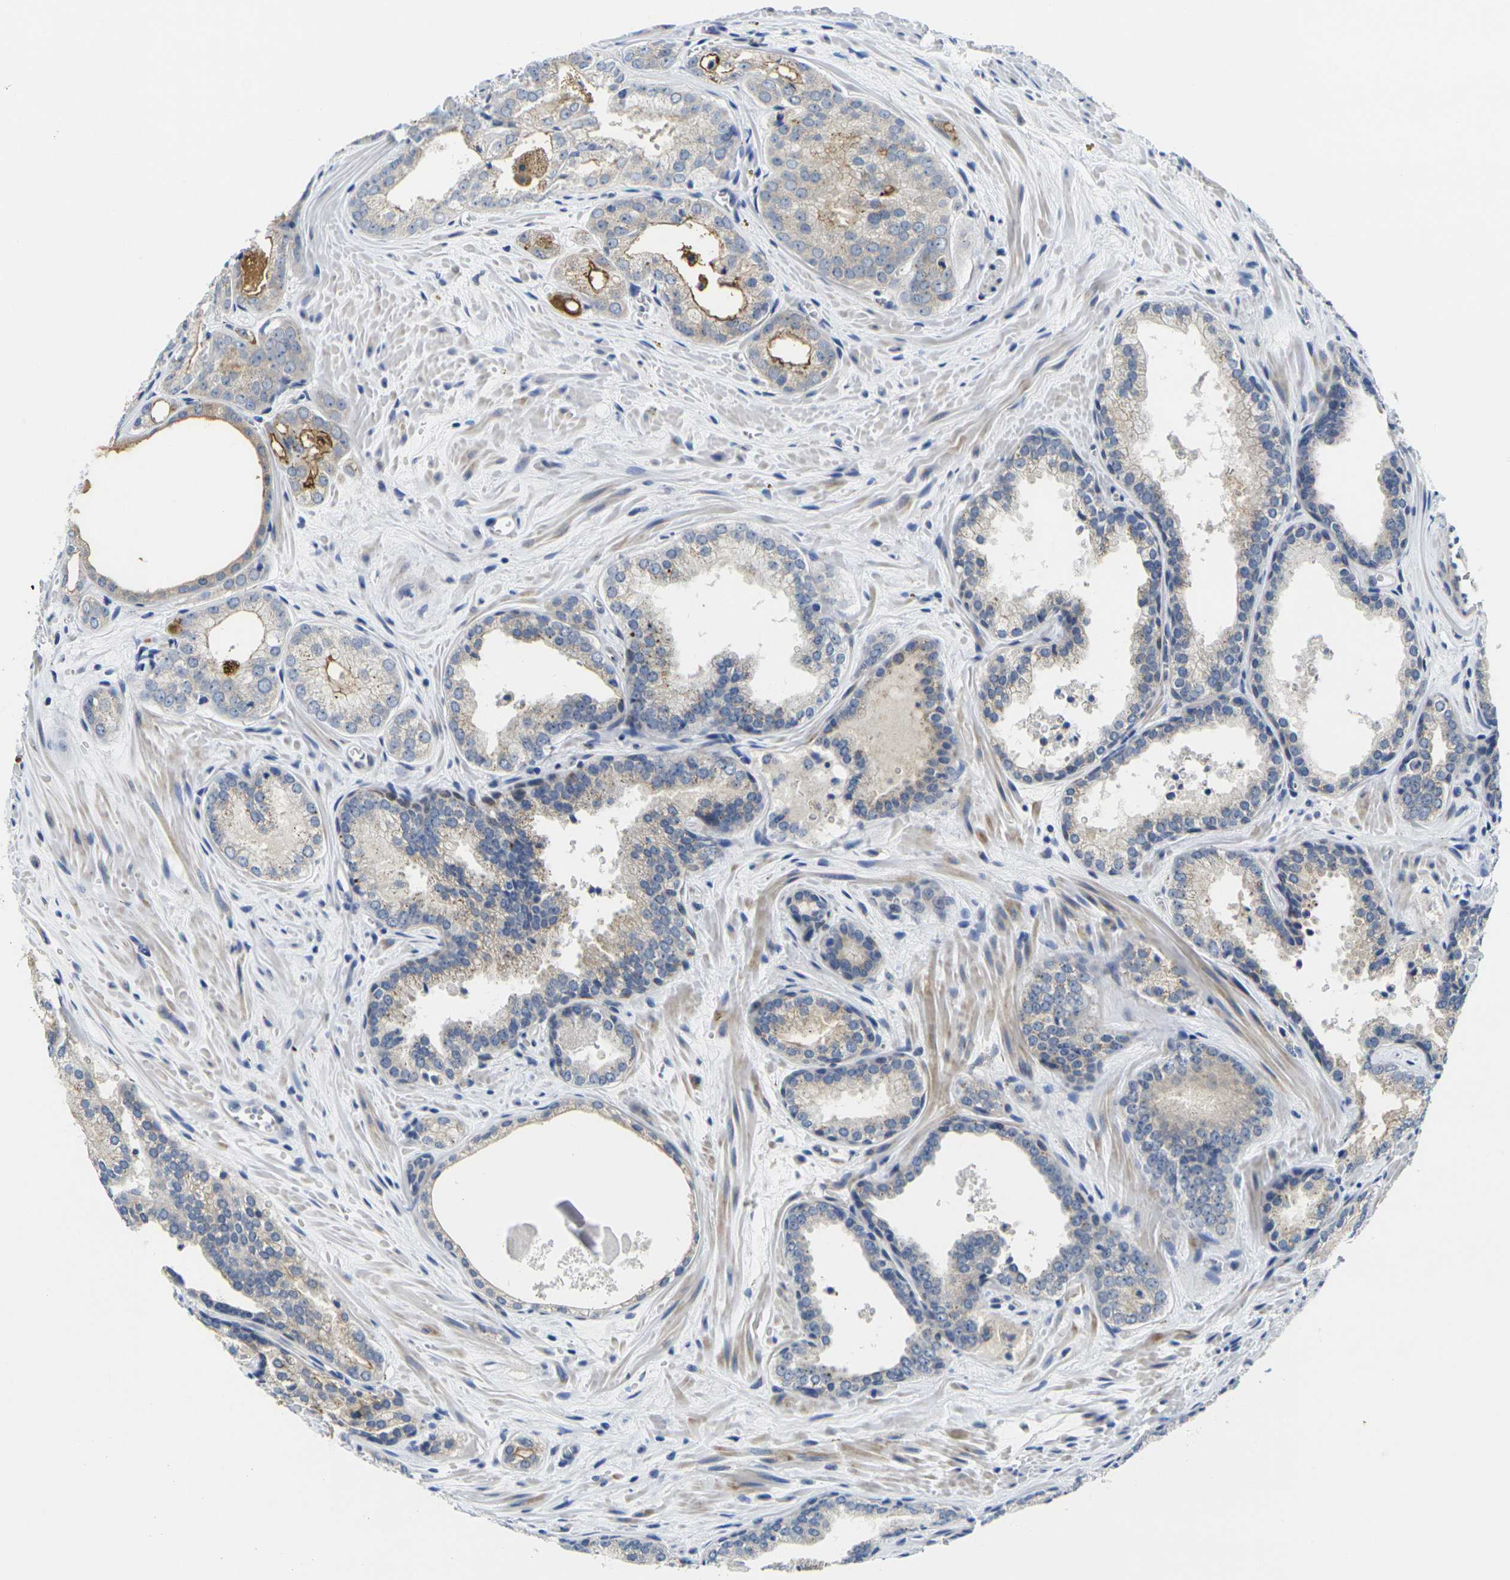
{"staining": {"intensity": "weak", "quantity": "25%-75%", "location": "cytoplasmic/membranous"}, "tissue": "prostate cancer", "cell_type": "Tumor cells", "image_type": "cancer", "snomed": [{"axis": "morphology", "description": "Adenocarcinoma, Low grade"}, {"axis": "topography", "description": "Prostate"}], "caption": "Tumor cells show weak cytoplasmic/membranous positivity in approximately 25%-75% of cells in prostate cancer (adenocarcinoma (low-grade)).", "gene": "CRK", "patient": {"sex": "male", "age": 60}}